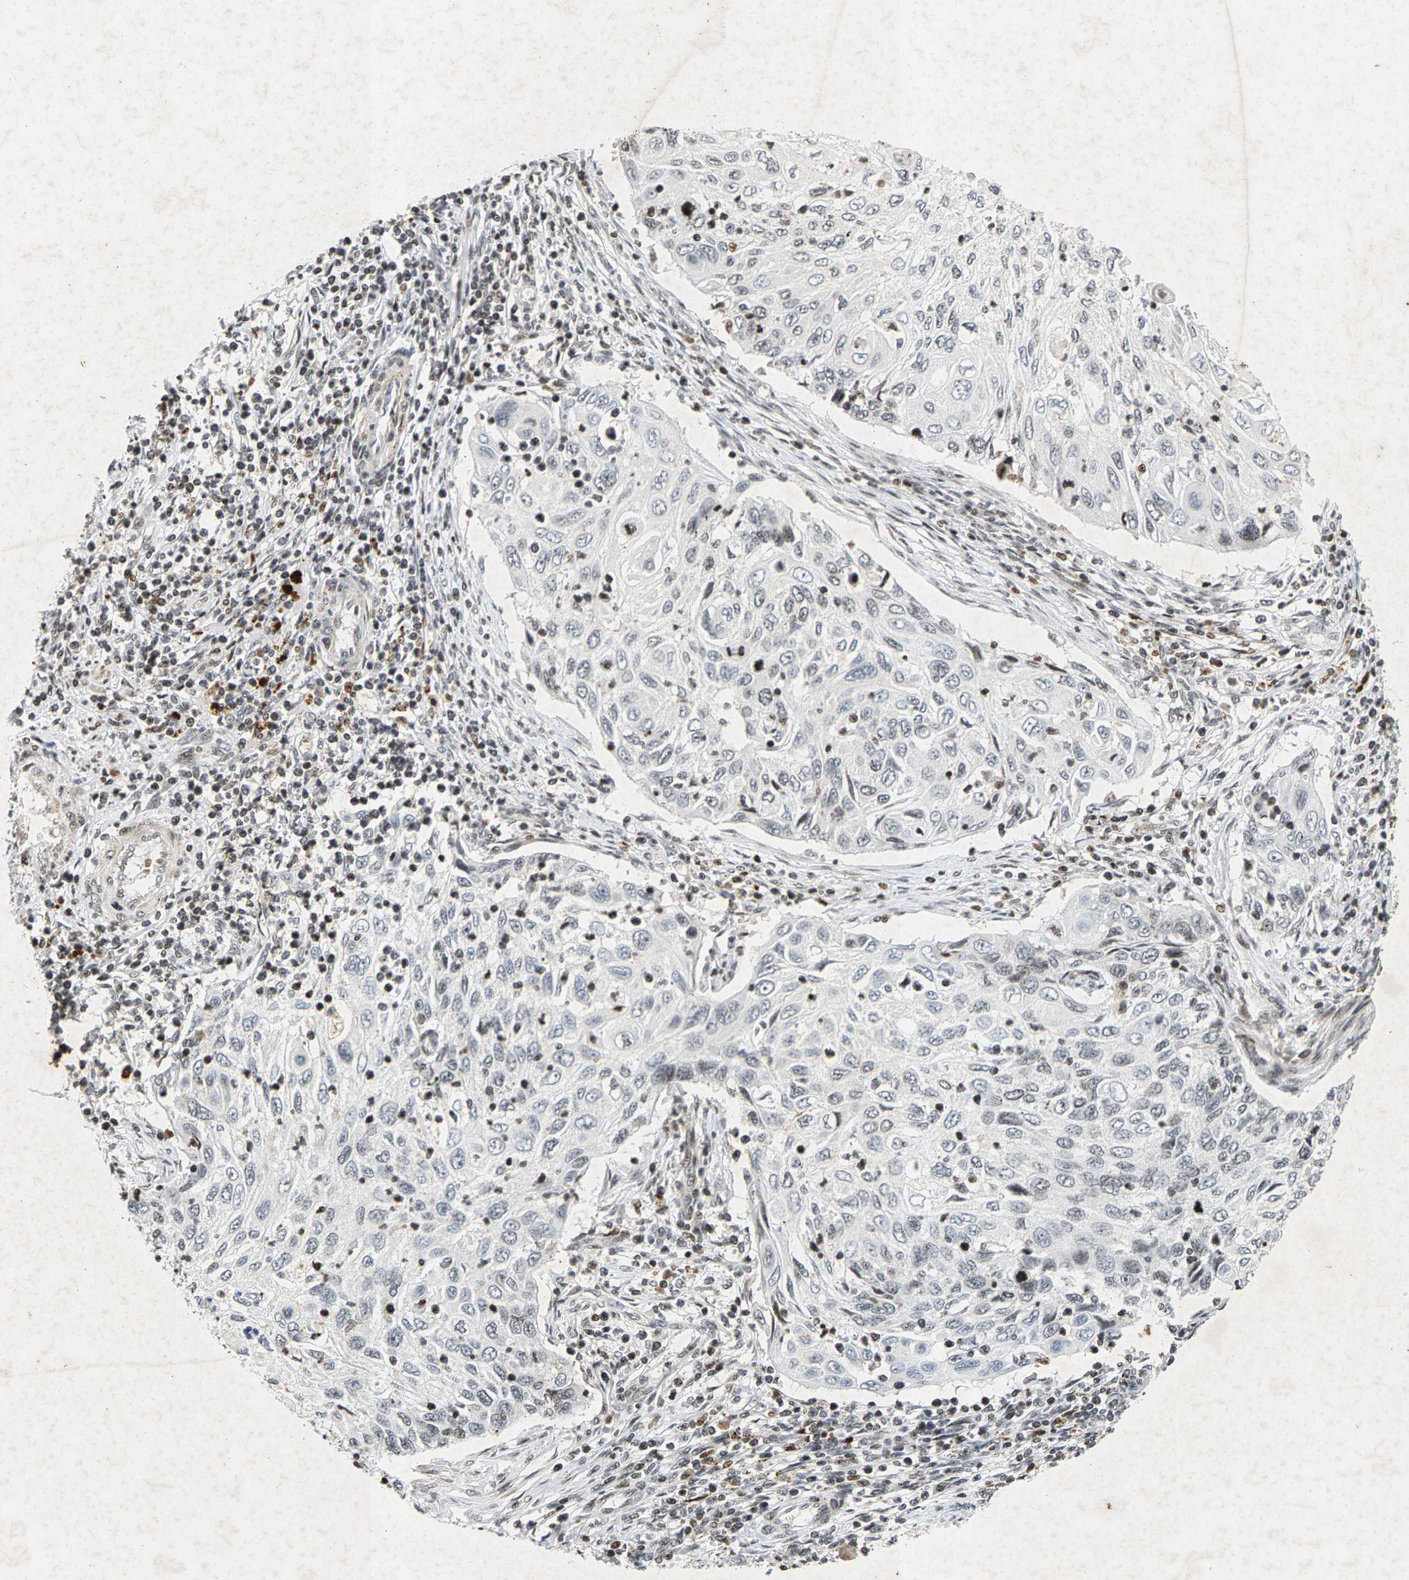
{"staining": {"intensity": "negative", "quantity": "none", "location": "none"}, "tissue": "cervical cancer", "cell_type": "Tumor cells", "image_type": "cancer", "snomed": [{"axis": "morphology", "description": "Squamous cell carcinoma, NOS"}, {"axis": "topography", "description": "Cervix"}], "caption": "Immunohistochemical staining of squamous cell carcinoma (cervical) displays no significant positivity in tumor cells.", "gene": "ZPR1", "patient": {"sex": "female", "age": 70}}